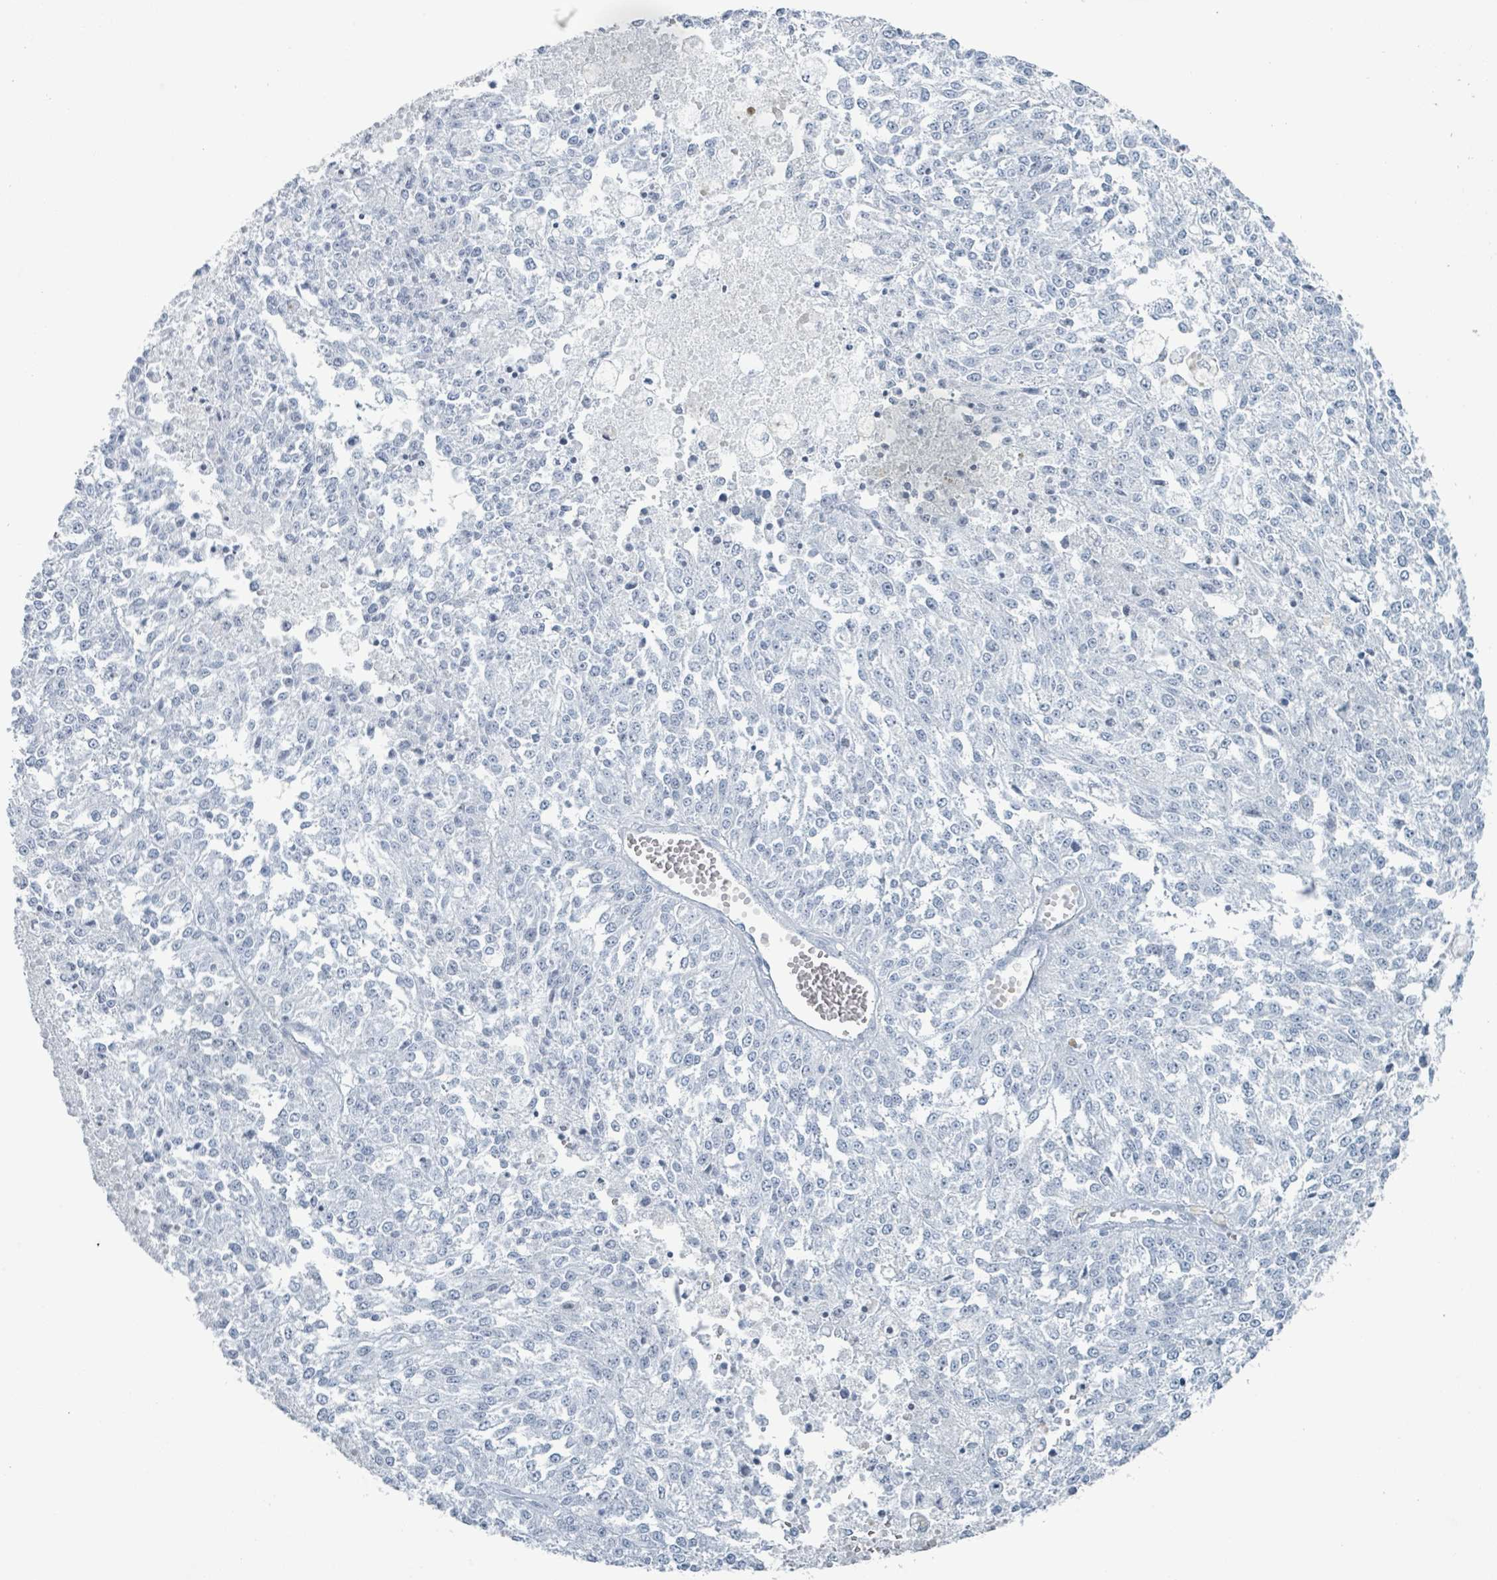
{"staining": {"intensity": "negative", "quantity": "none", "location": "none"}, "tissue": "melanoma", "cell_type": "Tumor cells", "image_type": "cancer", "snomed": [{"axis": "morphology", "description": "Malignant melanoma, NOS"}, {"axis": "topography", "description": "Skin"}], "caption": "The IHC photomicrograph has no significant positivity in tumor cells of melanoma tissue.", "gene": "GPR15LG", "patient": {"sex": "female", "age": 64}}